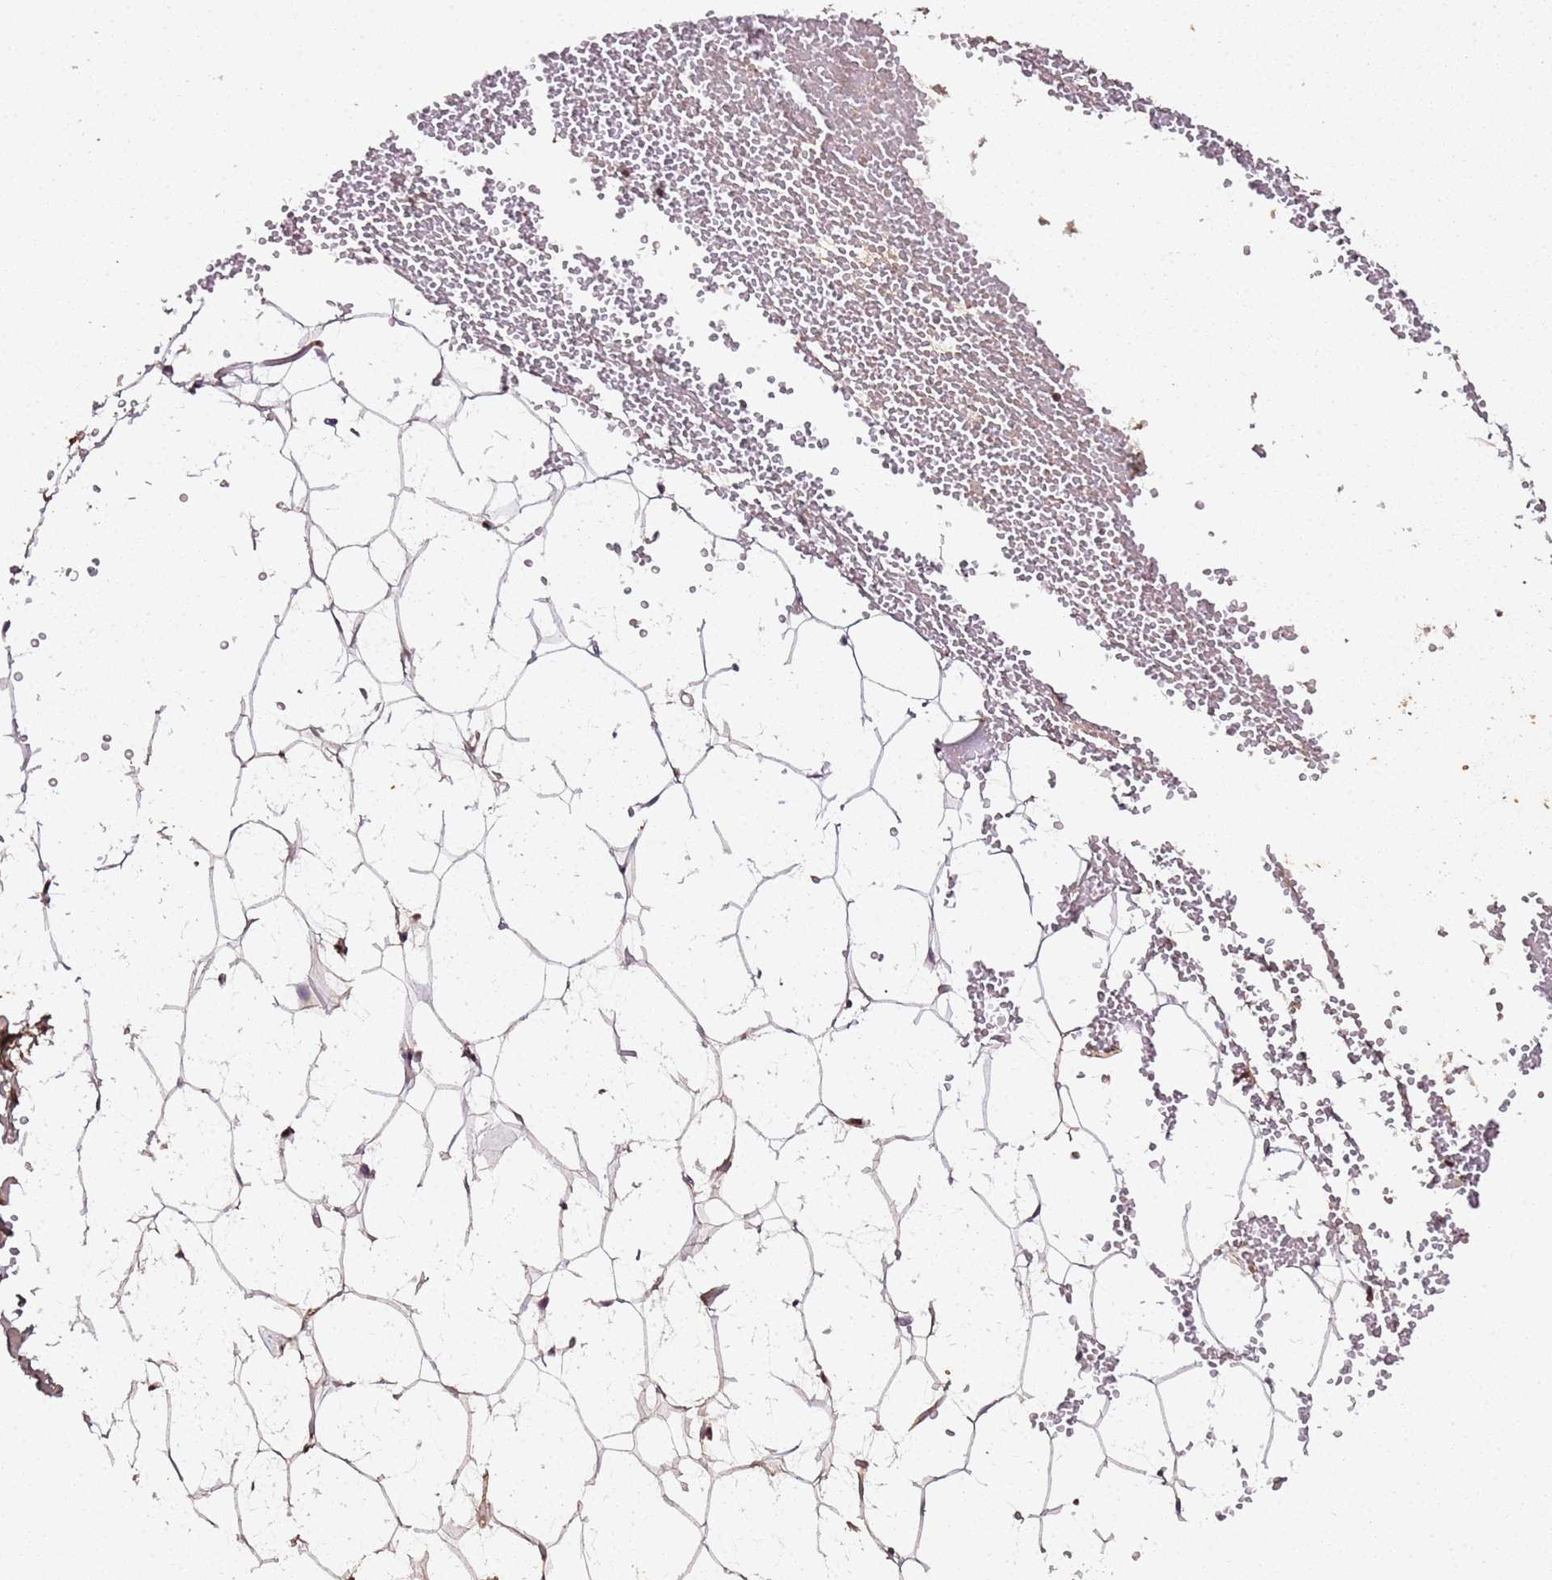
{"staining": {"intensity": "moderate", "quantity": ">75%", "location": "cytoplasmic/membranous,nuclear"}, "tissue": "adipose tissue", "cell_type": "Adipocytes", "image_type": "normal", "snomed": [{"axis": "morphology", "description": "Normal tissue, NOS"}, {"axis": "topography", "description": "Breast"}], "caption": "Protein analysis of benign adipose tissue demonstrates moderate cytoplasmic/membranous,nuclear positivity in about >75% of adipocytes. The protein is shown in brown color, while the nuclei are stained blue.", "gene": "COL1A2", "patient": {"sex": "female", "age": 23}}